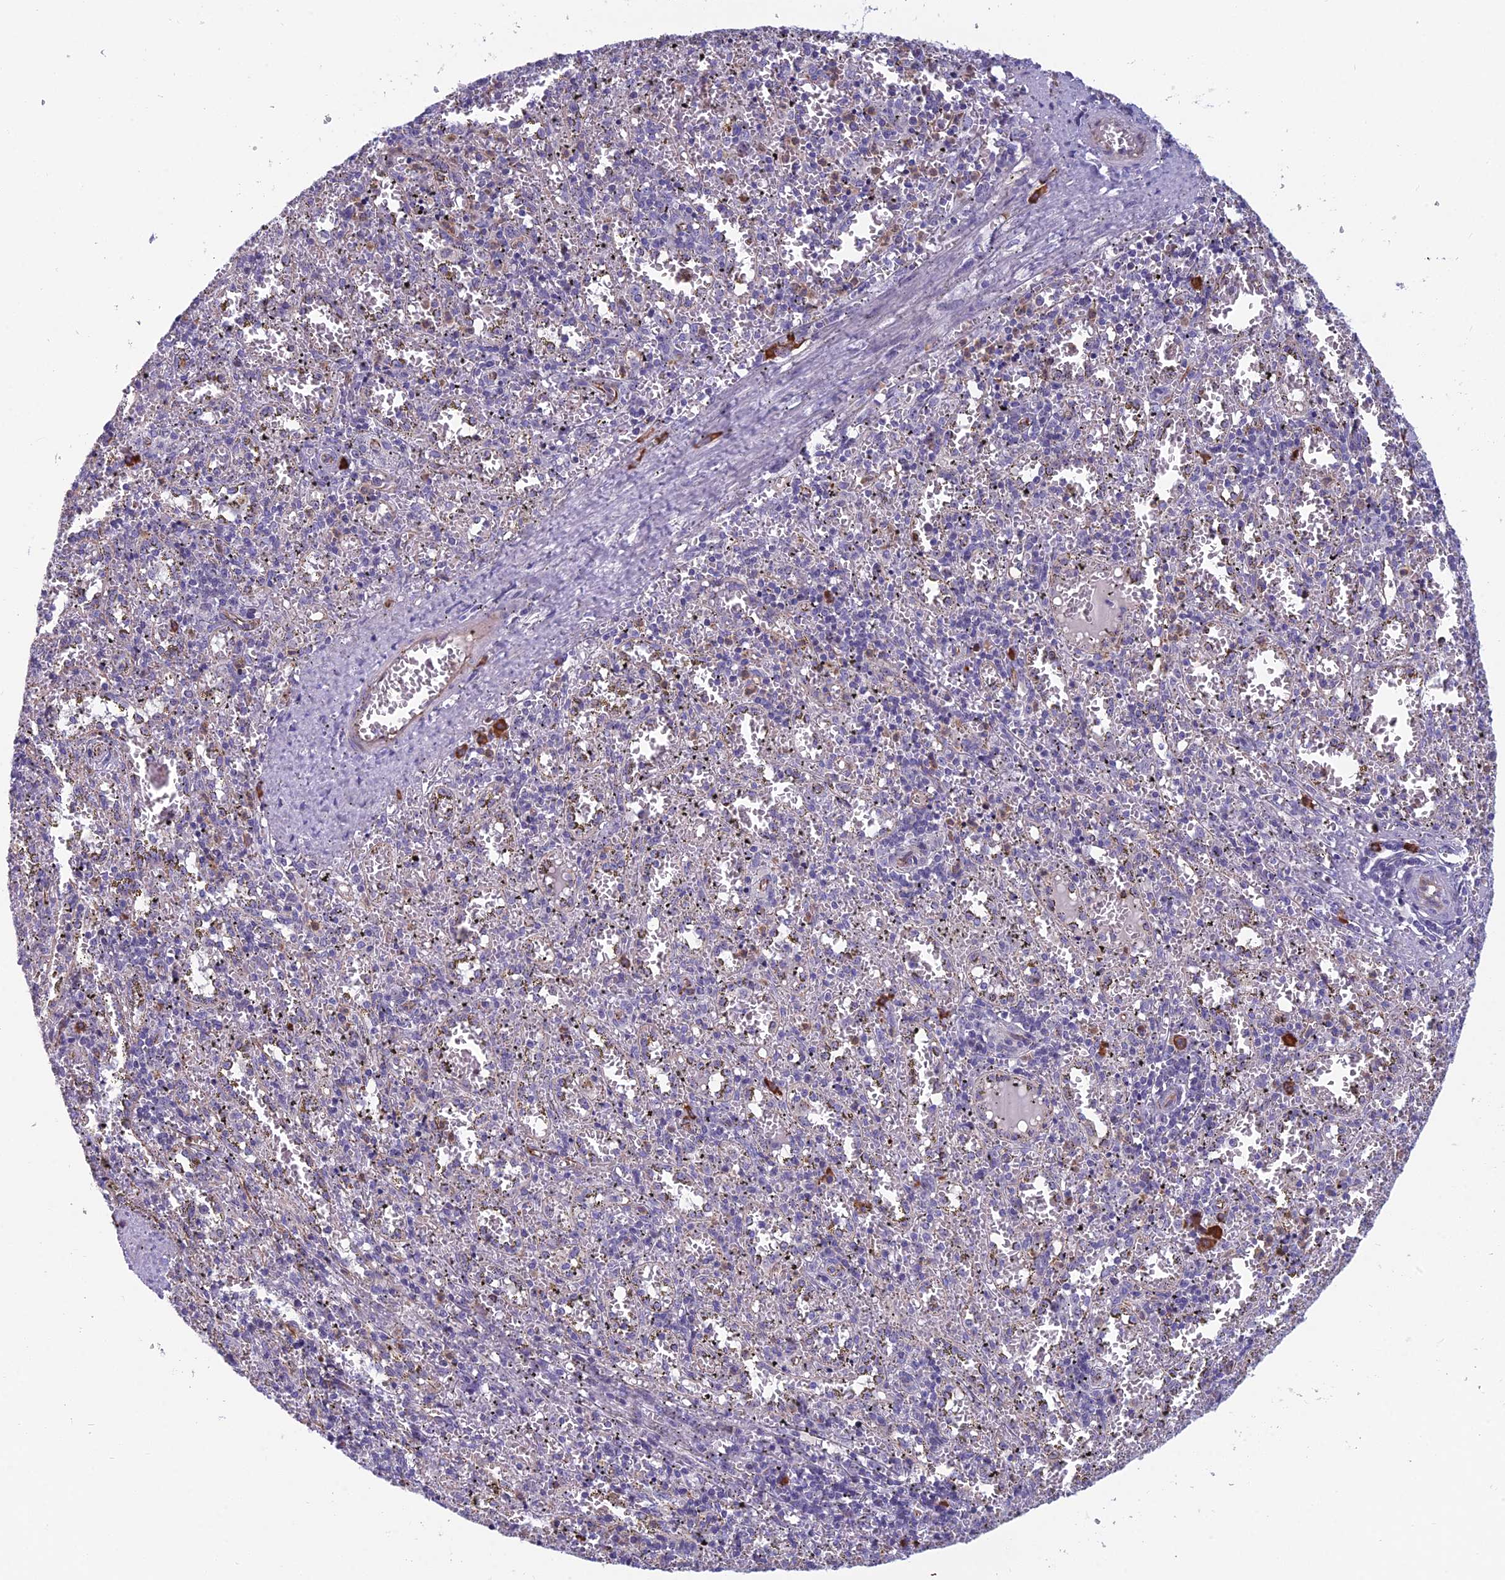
{"staining": {"intensity": "weak", "quantity": "<25%", "location": "cytoplasmic/membranous"}, "tissue": "spleen", "cell_type": "Cells in red pulp", "image_type": "normal", "snomed": [{"axis": "morphology", "description": "Normal tissue, NOS"}, {"axis": "topography", "description": "Spleen"}], "caption": "Immunohistochemical staining of benign spleen exhibits no significant staining in cells in red pulp. The staining is performed using DAB (3,3'-diaminobenzidine) brown chromogen with nuclei counter-stained in using hematoxylin.", "gene": "NOC2L", "patient": {"sex": "male", "age": 11}}